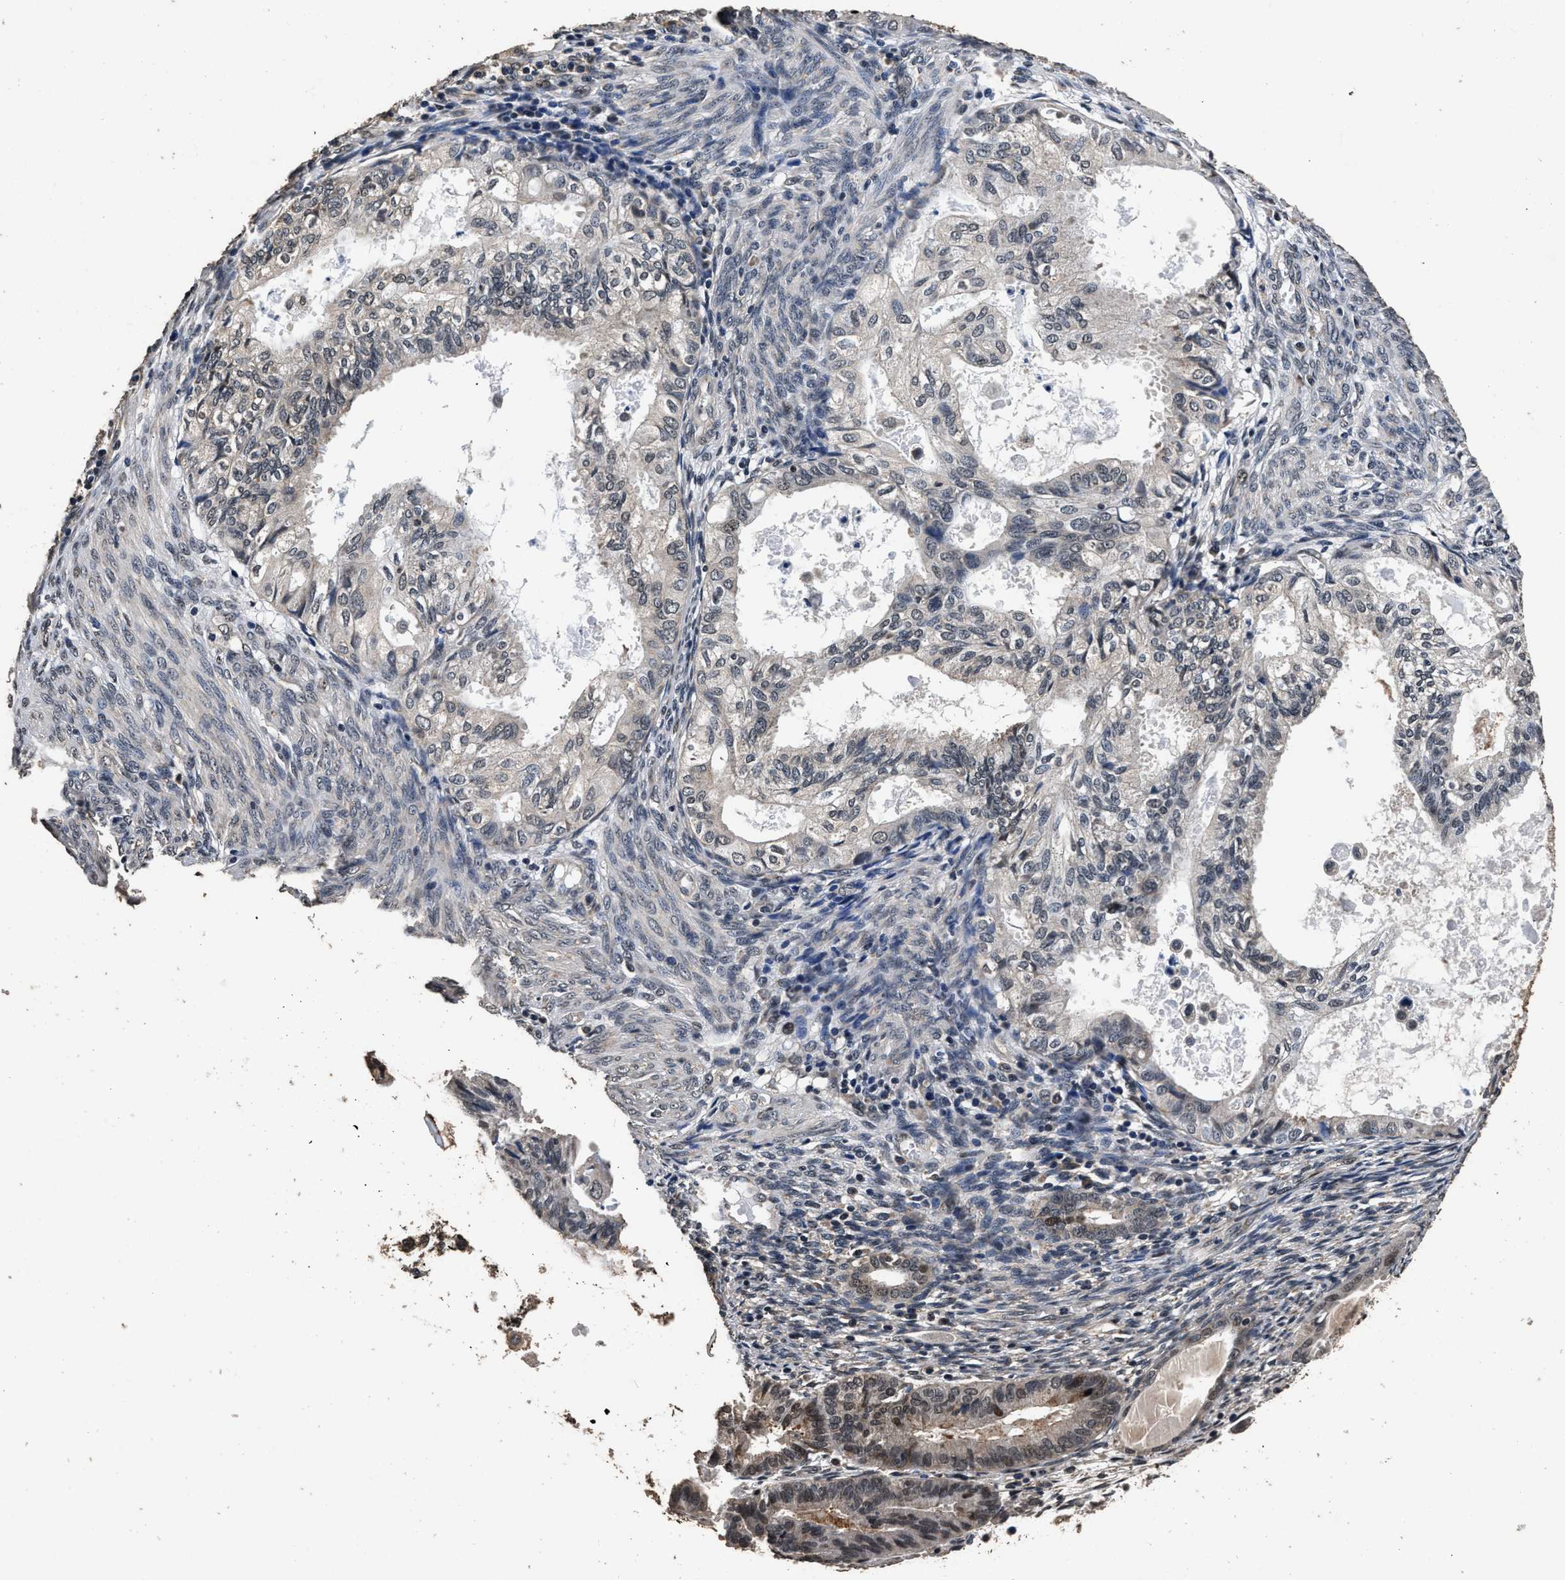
{"staining": {"intensity": "negative", "quantity": "none", "location": "none"}, "tissue": "cervical cancer", "cell_type": "Tumor cells", "image_type": "cancer", "snomed": [{"axis": "morphology", "description": "Normal tissue, NOS"}, {"axis": "morphology", "description": "Adenocarcinoma, NOS"}, {"axis": "topography", "description": "Cervix"}, {"axis": "topography", "description": "Endometrium"}], "caption": "Immunohistochemical staining of cervical cancer shows no significant expression in tumor cells.", "gene": "CSTF1", "patient": {"sex": "female", "age": 86}}